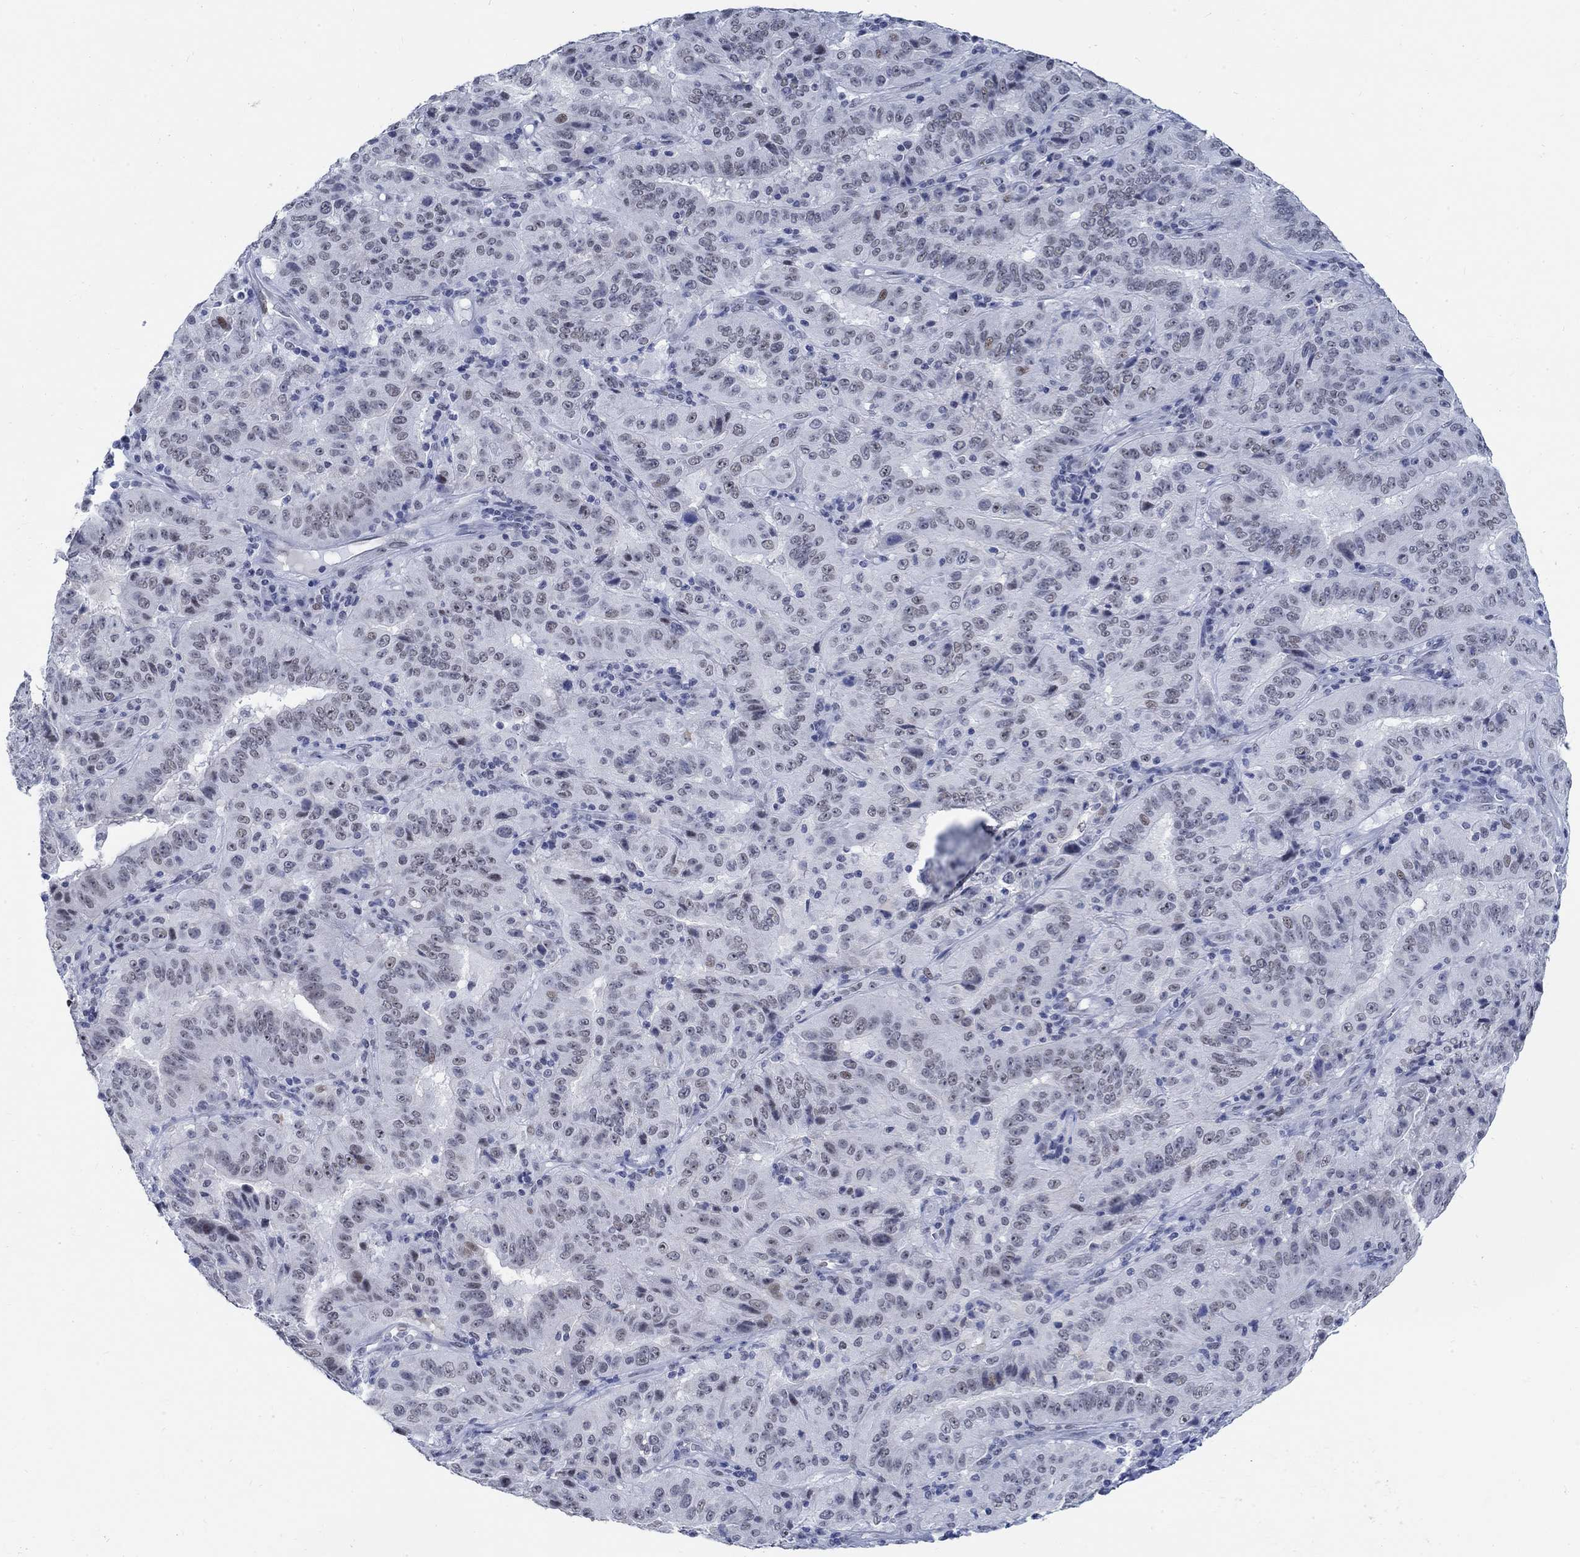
{"staining": {"intensity": "weak", "quantity": "<25%", "location": "nuclear"}, "tissue": "pancreatic cancer", "cell_type": "Tumor cells", "image_type": "cancer", "snomed": [{"axis": "morphology", "description": "Adenocarcinoma, NOS"}, {"axis": "topography", "description": "Pancreas"}], "caption": "Micrograph shows no significant protein positivity in tumor cells of adenocarcinoma (pancreatic).", "gene": "DLK1", "patient": {"sex": "male", "age": 63}}